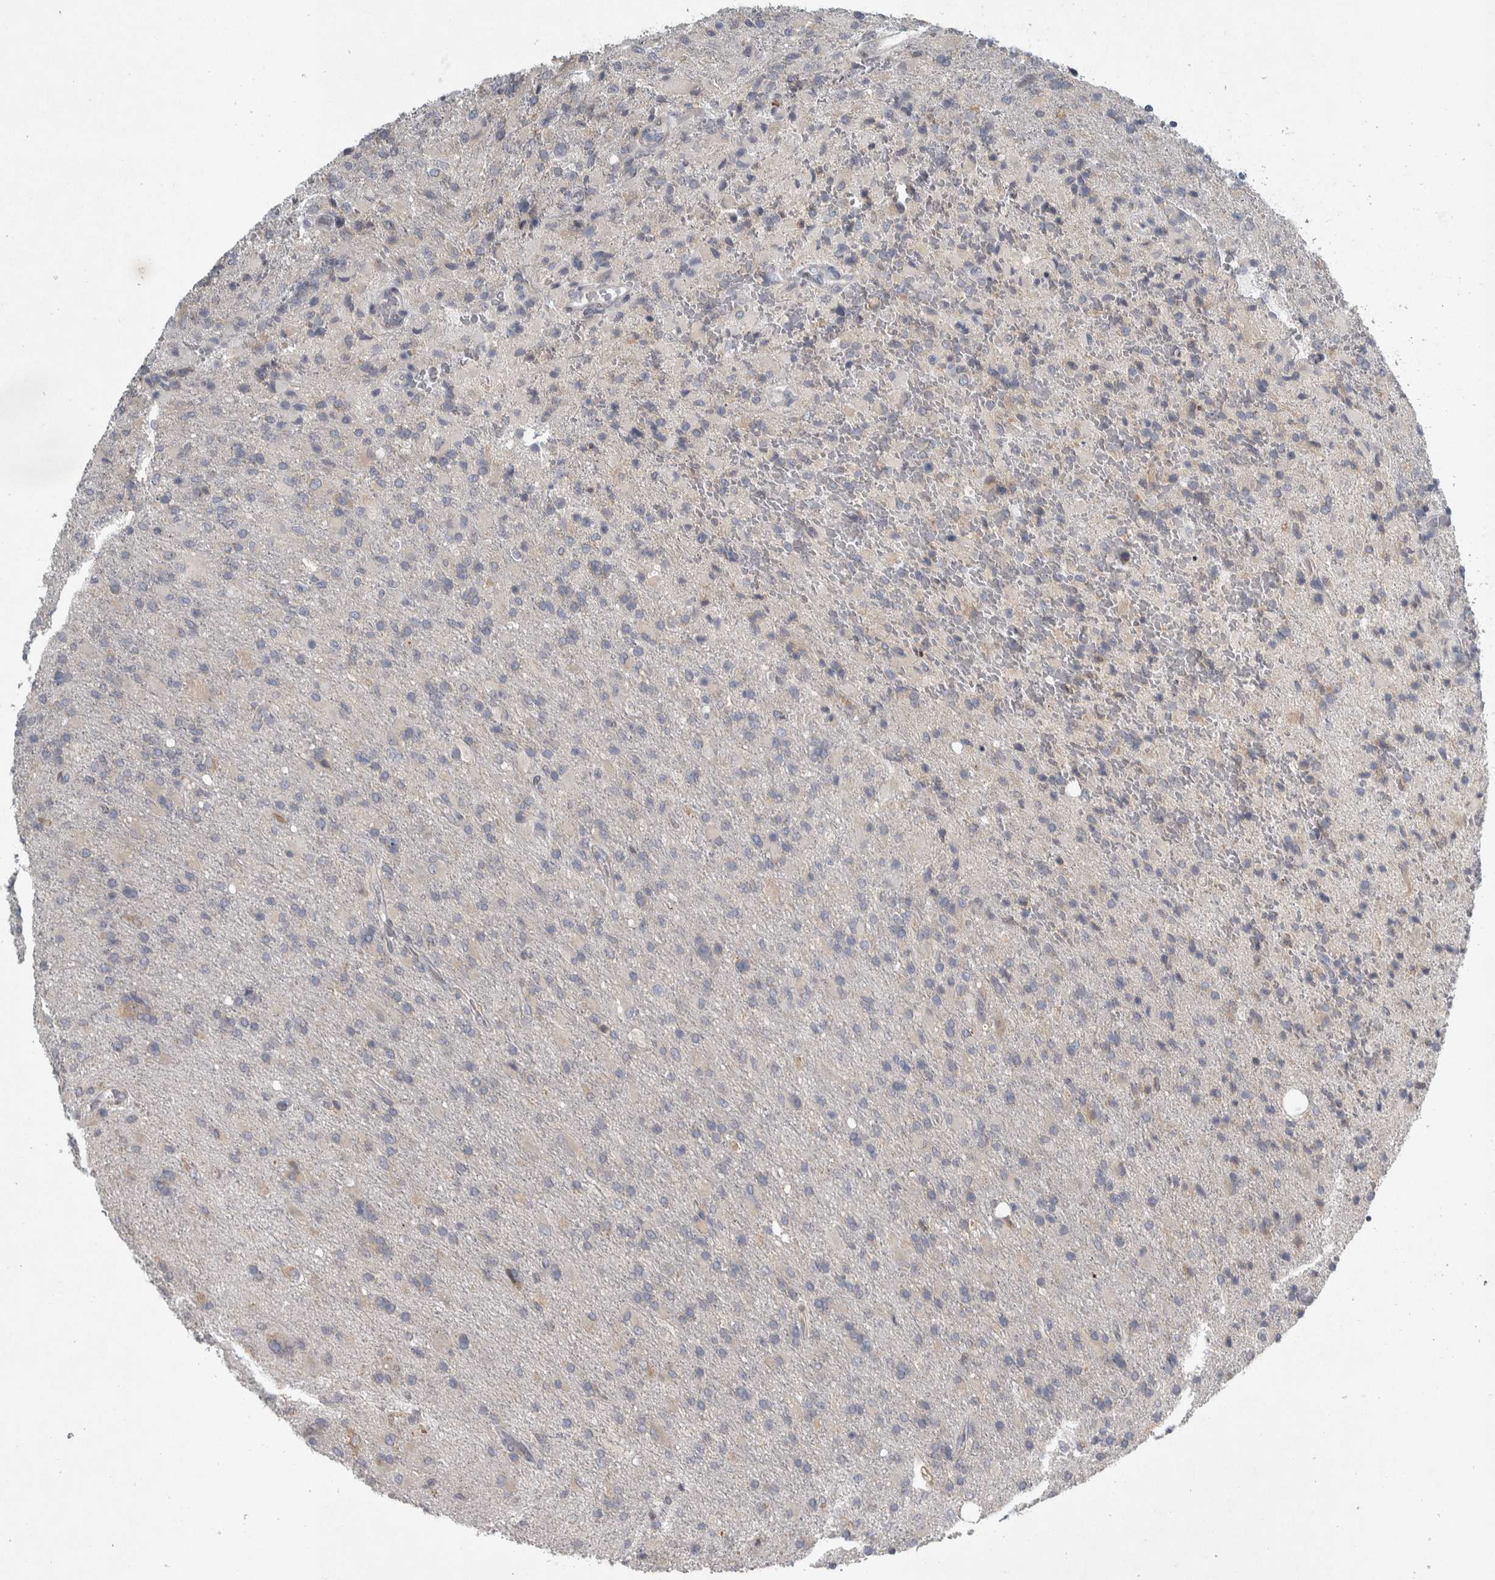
{"staining": {"intensity": "weak", "quantity": "<25%", "location": "cytoplasmic/membranous"}, "tissue": "glioma", "cell_type": "Tumor cells", "image_type": "cancer", "snomed": [{"axis": "morphology", "description": "Glioma, malignant, High grade"}, {"axis": "topography", "description": "Brain"}], "caption": "IHC micrograph of neoplastic tissue: glioma stained with DAB displays no significant protein positivity in tumor cells. (Brightfield microscopy of DAB immunohistochemistry at high magnification).", "gene": "SIGMAR1", "patient": {"sex": "male", "age": 71}}